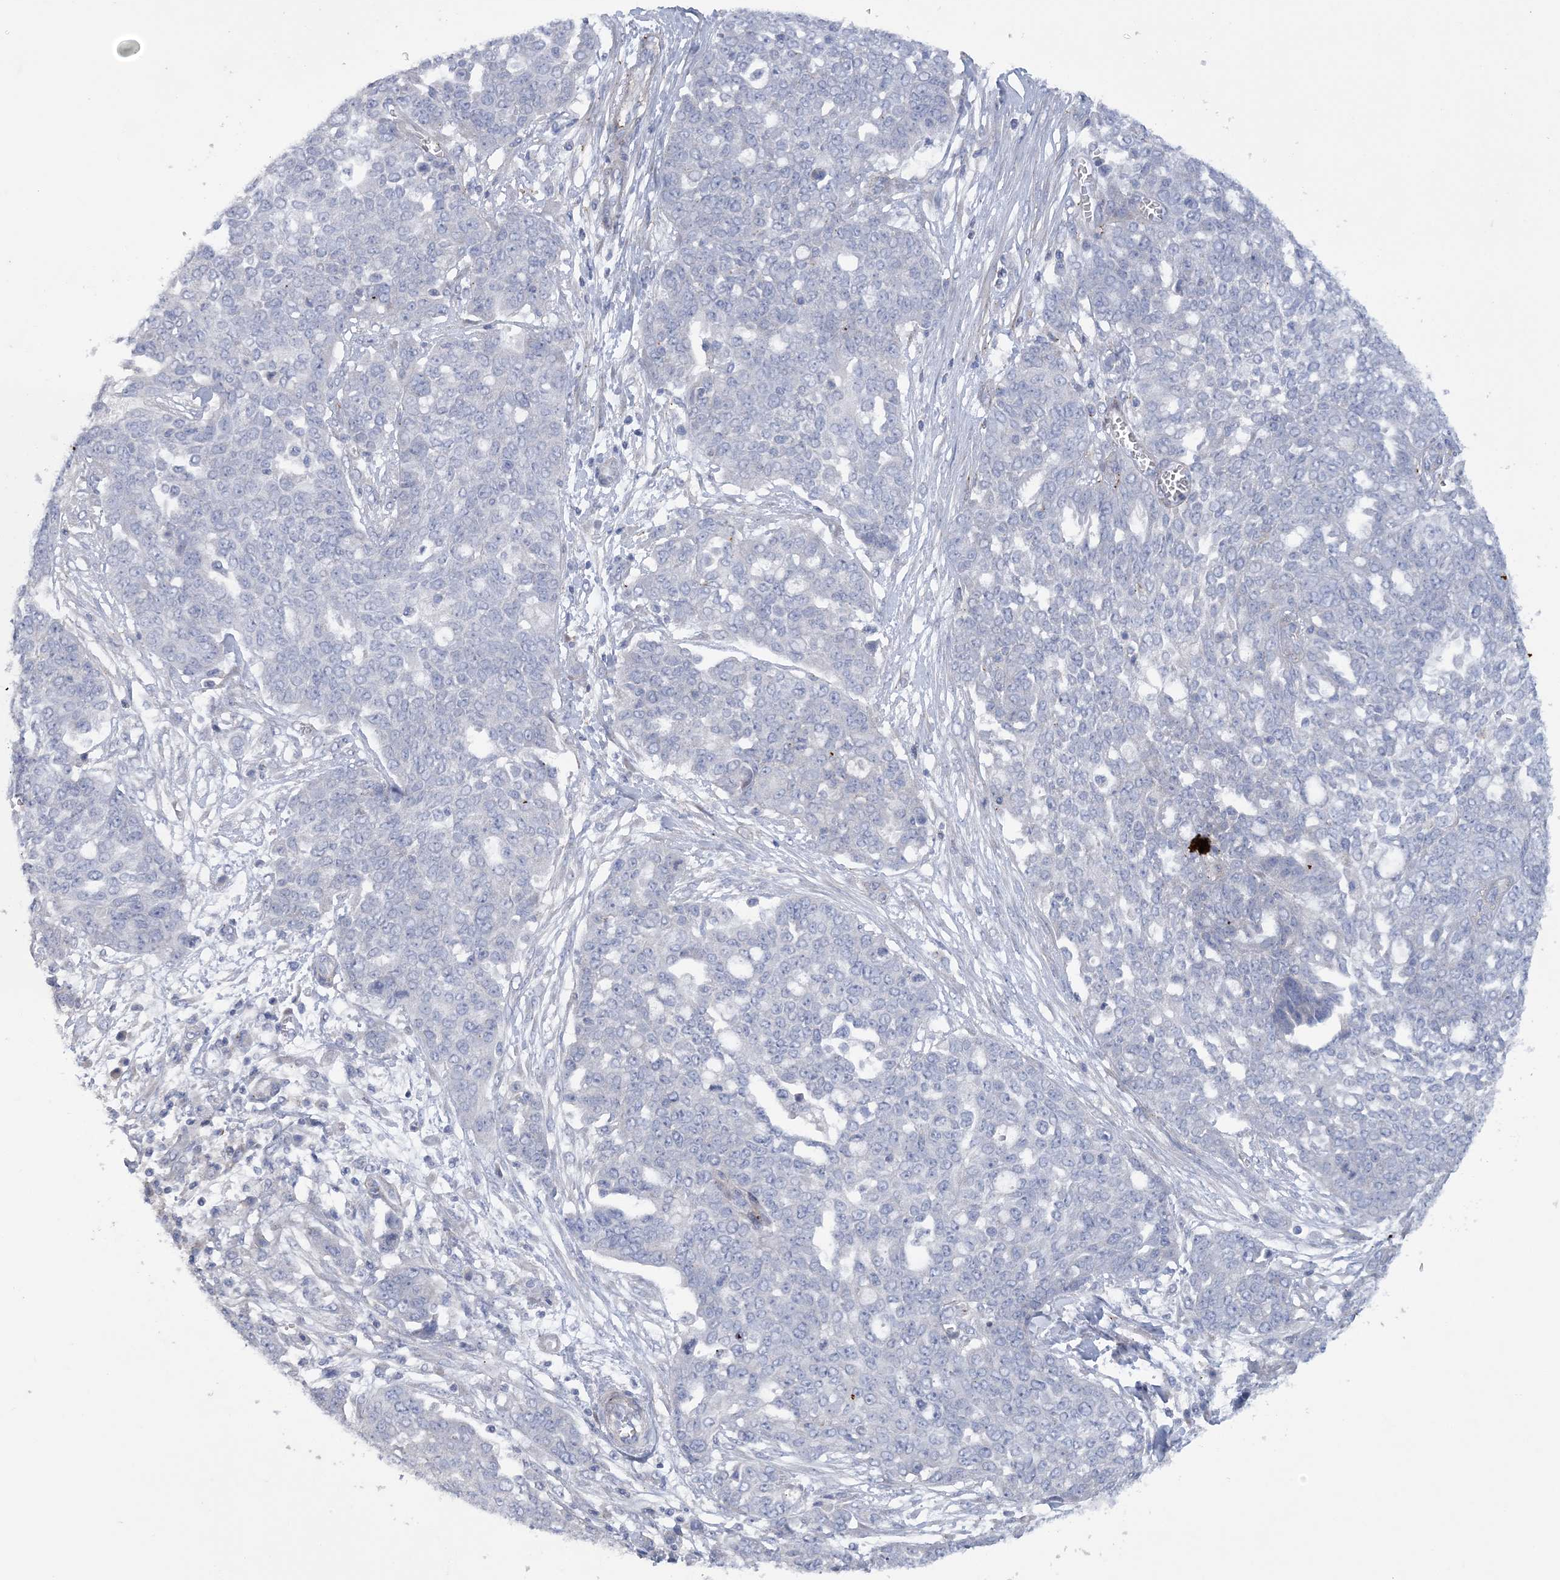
{"staining": {"intensity": "negative", "quantity": "none", "location": "none"}, "tissue": "ovarian cancer", "cell_type": "Tumor cells", "image_type": "cancer", "snomed": [{"axis": "morphology", "description": "Cystadenocarcinoma, serous, NOS"}, {"axis": "topography", "description": "Soft tissue"}, {"axis": "topography", "description": "Ovary"}], "caption": "The immunohistochemistry histopathology image has no significant expression in tumor cells of serous cystadenocarcinoma (ovarian) tissue.", "gene": "ARSJ", "patient": {"sex": "female", "age": 57}}